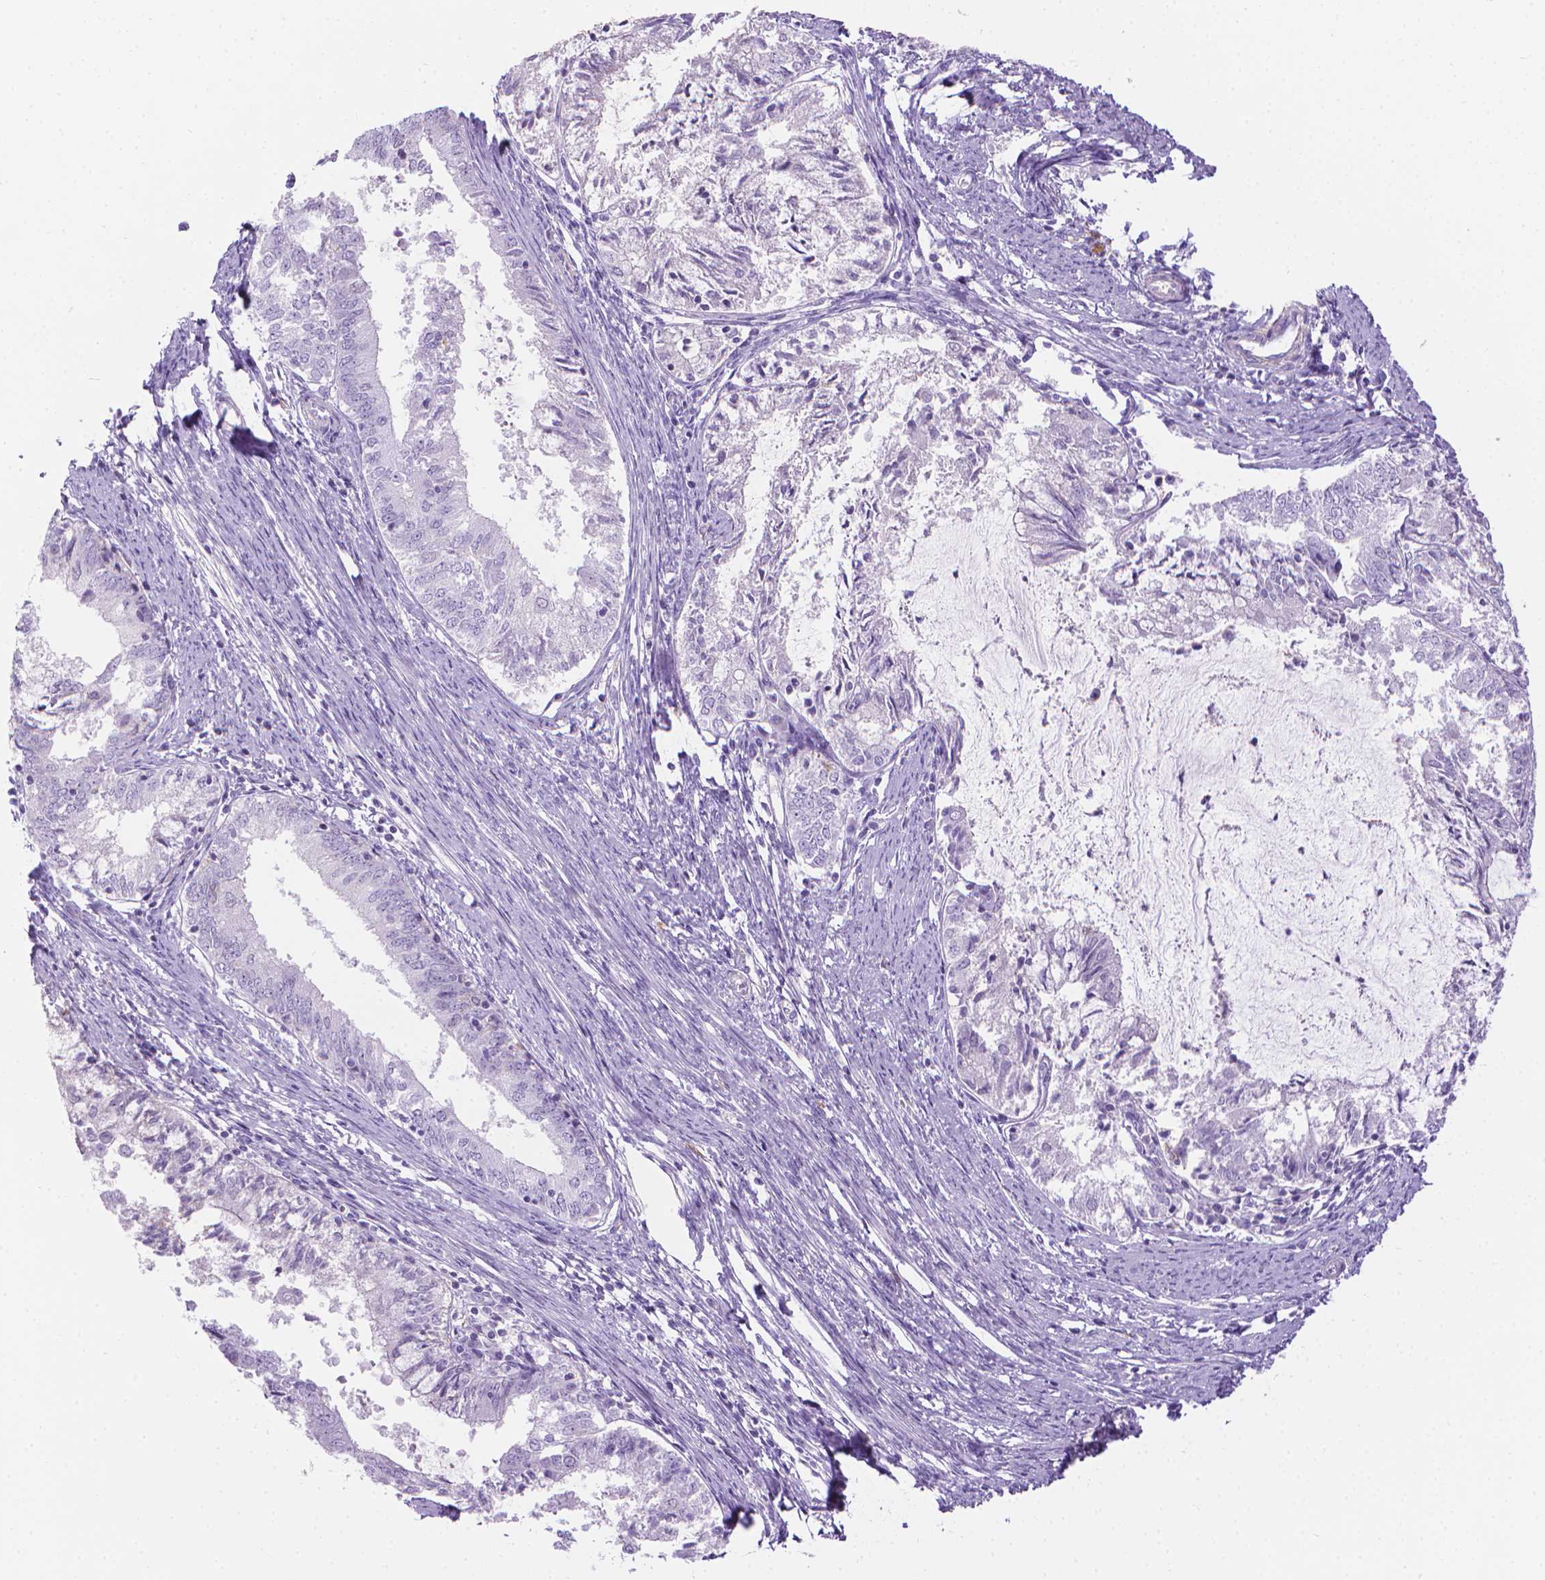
{"staining": {"intensity": "negative", "quantity": "none", "location": "none"}, "tissue": "endometrial cancer", "cell_type": "Tumor cells", "image_type": "cancer", "snomed": [{"axis": "morphology", "description": "Adenocarcinoma, NOS"}, {"axis": "topography", "description": "Endometrium"}], "caption": "DAB immunohistochemical staining of endometrial adenocarcinoma shows no significant expression in tumor cells.", "gene": "SPAG6", "patient": {"sex": "female", "age": 57}}